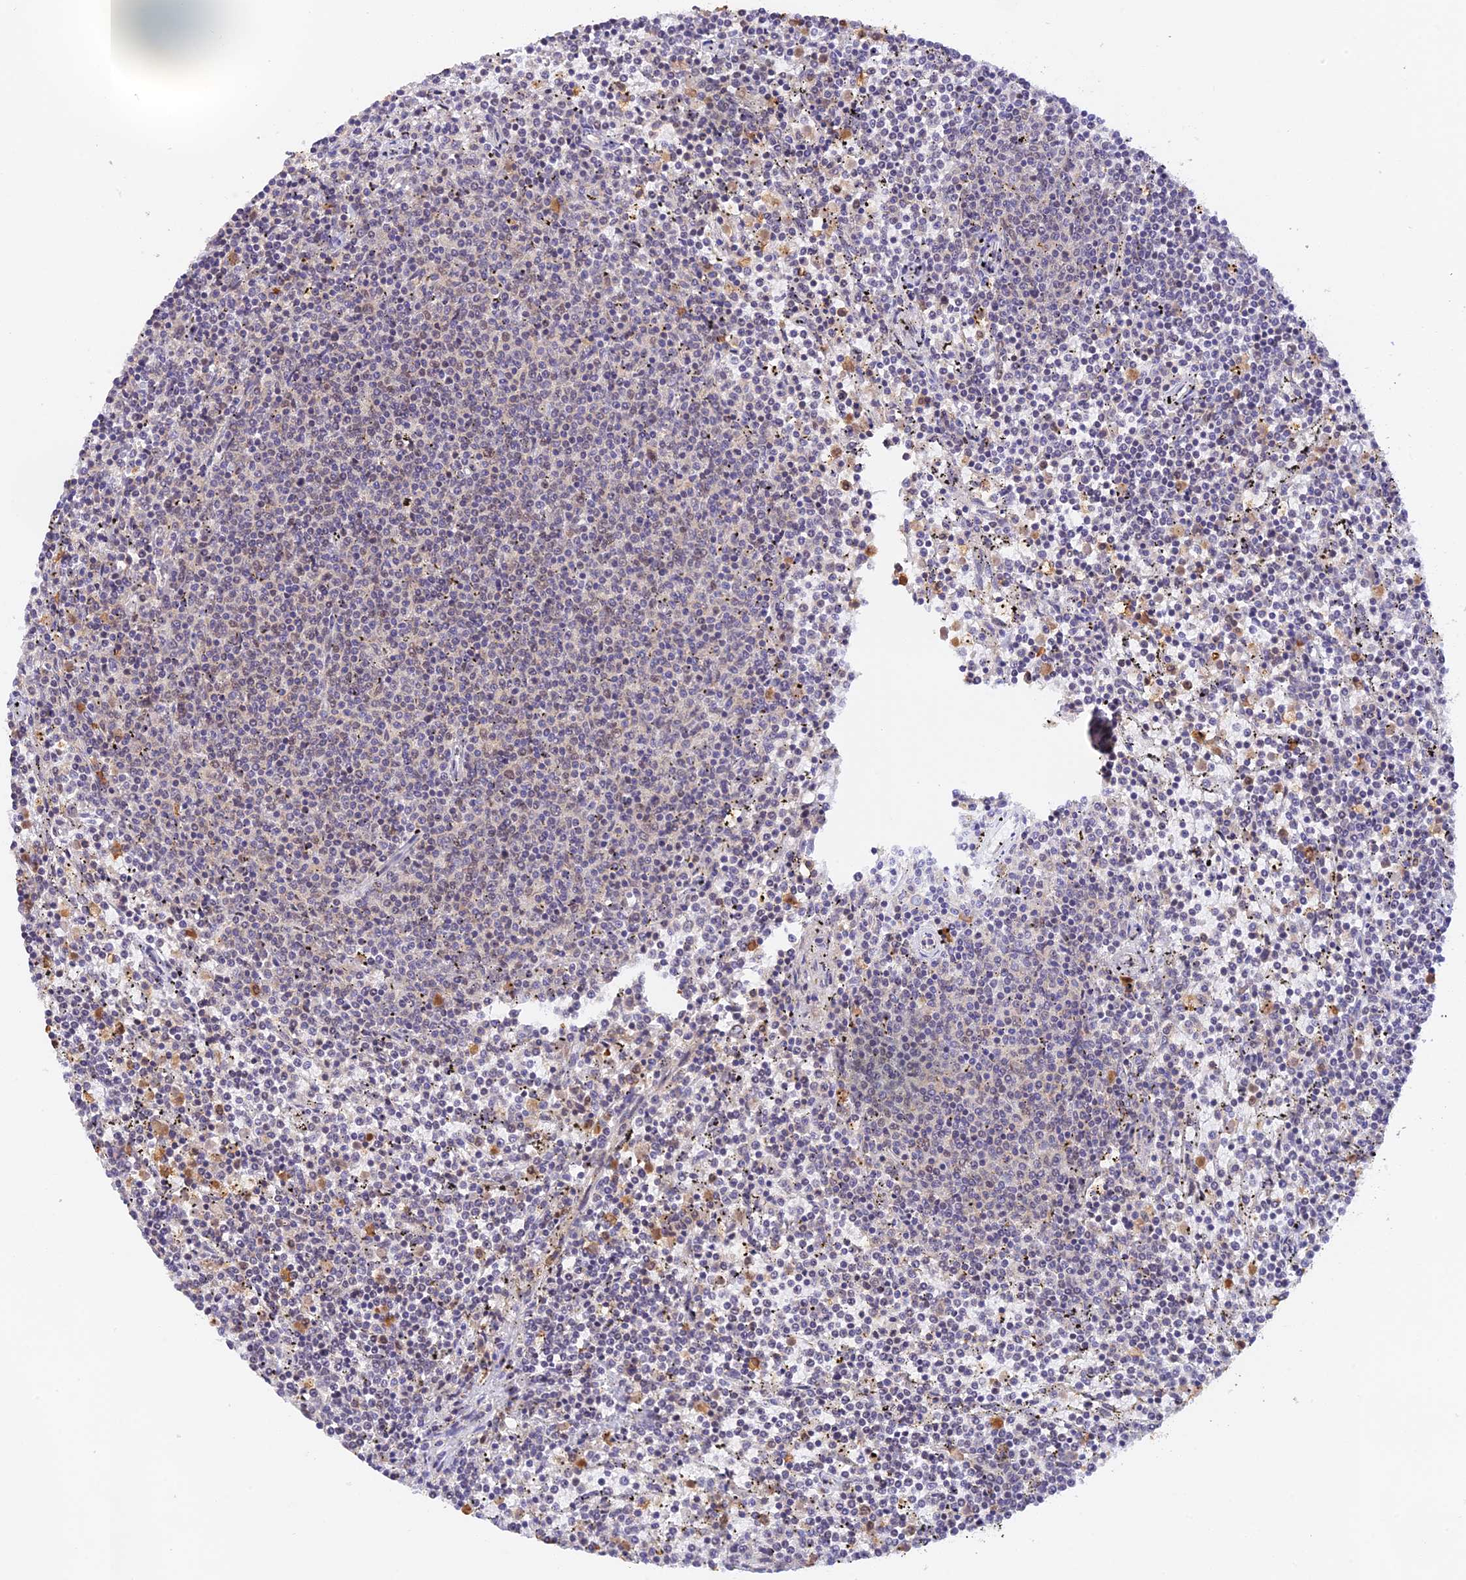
{"staining": {"intensity": "negative", "quantity": "none", "location": "none"}, "tissue": "lymphoma", "cell_type": "Tumor cells", "image_type": "cancer", "snomed": [{"axis": "morphology", "description": "Malignant lymphoma, non-Hodgkin's type, Low grade"}, {"axis": "topography", "description": "Spleen"}], "caption": "Lymphoma stained for a protein using immunohistochemistry displays no positivity tumor cells.", "gene": "PEX16", "patient": {"sex": "female", "age": 50}}